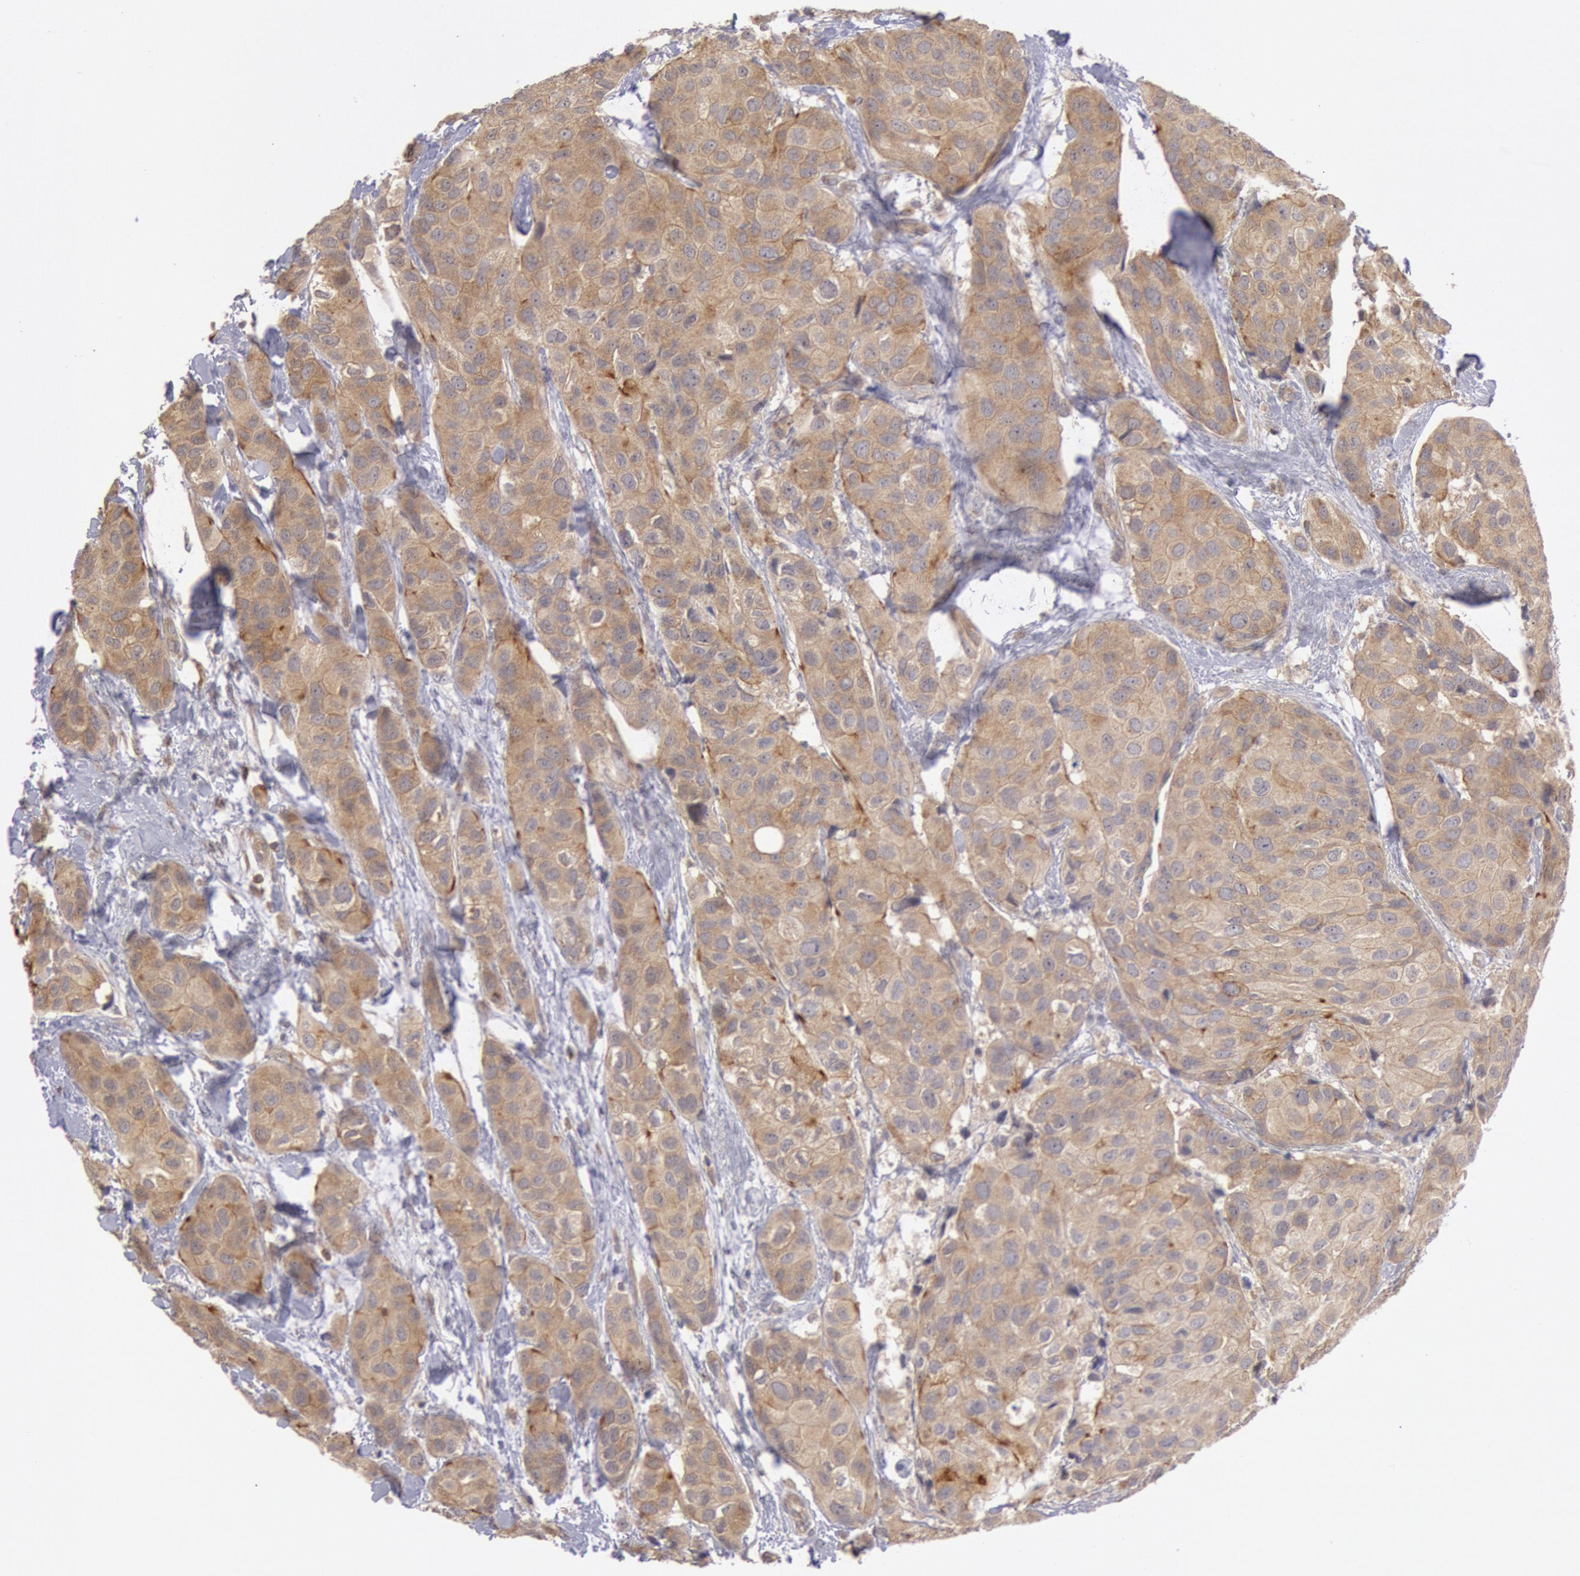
{"staining": {"intensity": "strong", "quantity": ">75%", "location": "cytoplasmic/membranous"}, "tissue": "breast cancer", "cell_type": "Tumor cells", "image_type": "cancer", "snomed": [{"axis": "morphology", "description": "Duct carcinoma"}, {"axis": "topography", "description": "Breast"}], "caption": "Immunohistochemical staining of human breast intraductal carcinoma shows high levels of strong cytoplasmic/membranous protein positivity in about >75% of tumor cells.", "gene": "PLA2G6", "patient": {"sex": "female", "age": 68}}